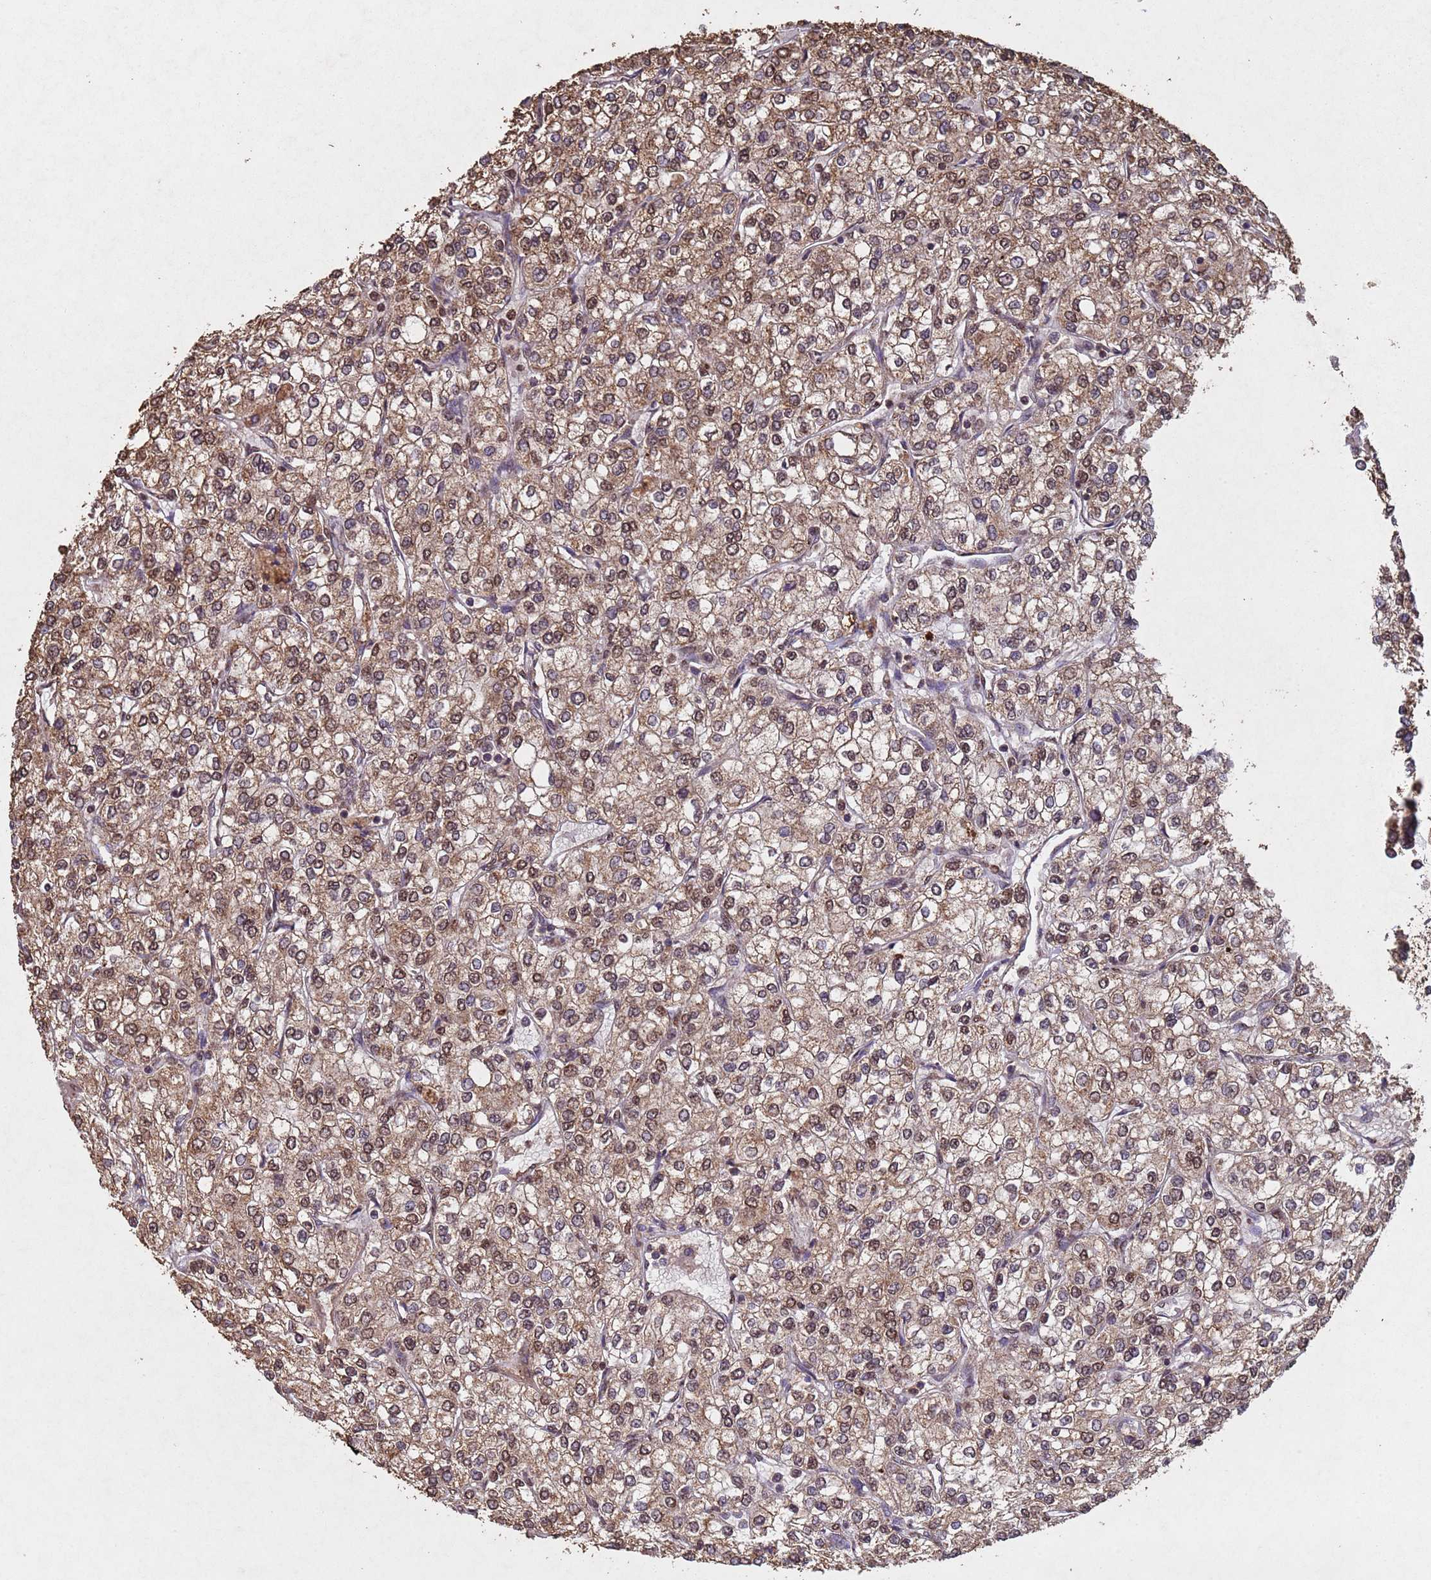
{"staining": {"intensity": "moderate", "quantity": ">75%", "location": "cytoplasmic/membranous,nuclear"}, "tissue": "renal cancer", "cell_type": "Tumor cells", "image_type": "cancer", "snomed": [{"axis": "morphology", "description": "Adenocarcinoma, NOS"}, {"axis": "topography", "description": "Kidney"}], "caption": "Tumor cells display medium levels of moderate cytoplasmic/membranous and nuclear positivity in about >75% of cells in renal cancer.", "gene": "HDAC10", "patient": {"sex": "male", "age": 80}}